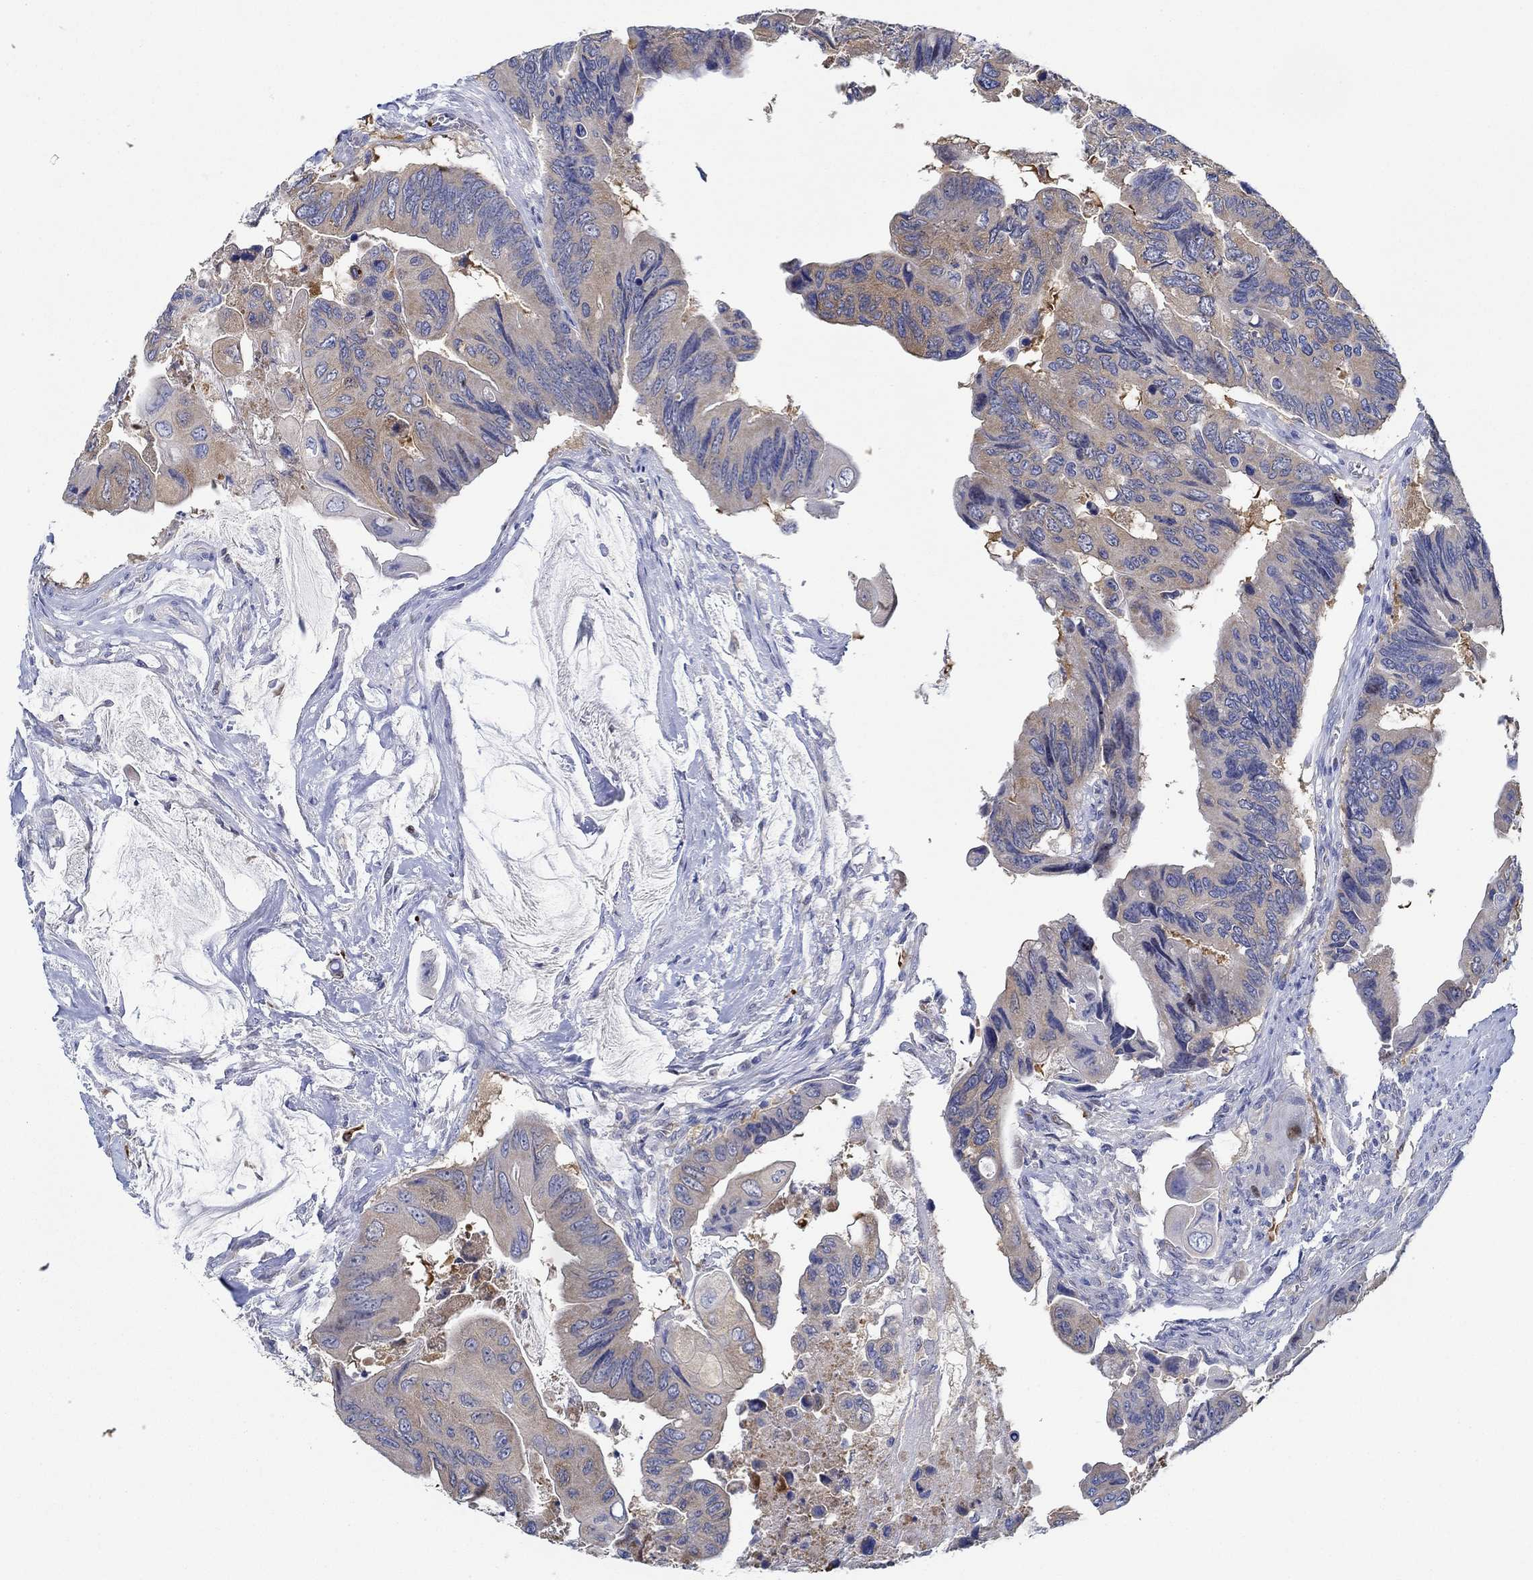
{"staining": {"intensity": "moderate", "quantity": "<25%", "location": "cytoplasmic/membranous"}, "tissue": "colorectal cancer", "cell_type": "Tumor cells", "image_type": "cancer", "snomed": [{"axis": "morphology", "description": "Adenocarcinoma, NOS"}, {"axis": "topography", "description": "Rectum"}], "caption": "This histopathology image exhibits IHC staining of adenocarcinoma (colorectal), with low moderate cytoplasmic/membranous positivity in approximately <25% of tumor cells.", "gene": "SLC27A3", "patient": {"sex": "male", "age": 63}}